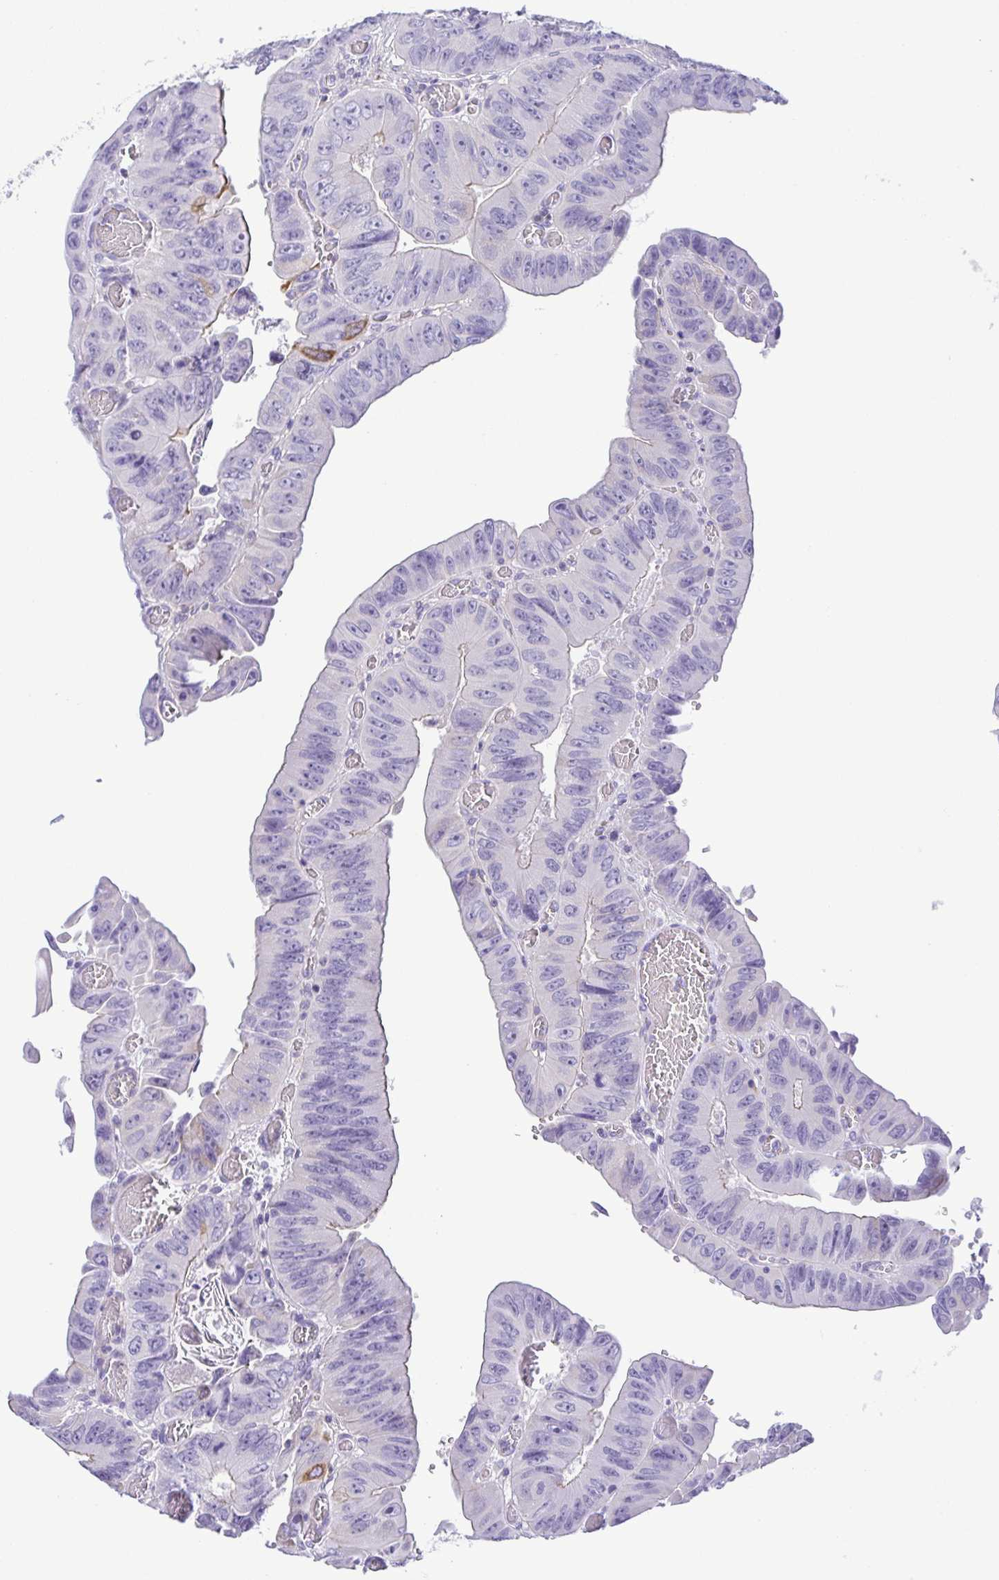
{"staining": {"intensity": "moderate", "quantity": "<25%", "location": "cytoplasmic/membranous"}, "tissue": "colorectal cancer", "cell_type": "Tumor cells", "image_type": "cancer", "snomed": [{"axis": "morphology", "description": "Adenocarcinoma, NOS"}, {"axis": "topography", "description": "Colon"}], "caption": "This is a histology image of IHC staining of colorectal cancer, which shows moderate staining in the cytoplasmic/membranous of tumor cells.", "gene": "GPR182", "patient": {"sex": "female", "age": 84}}